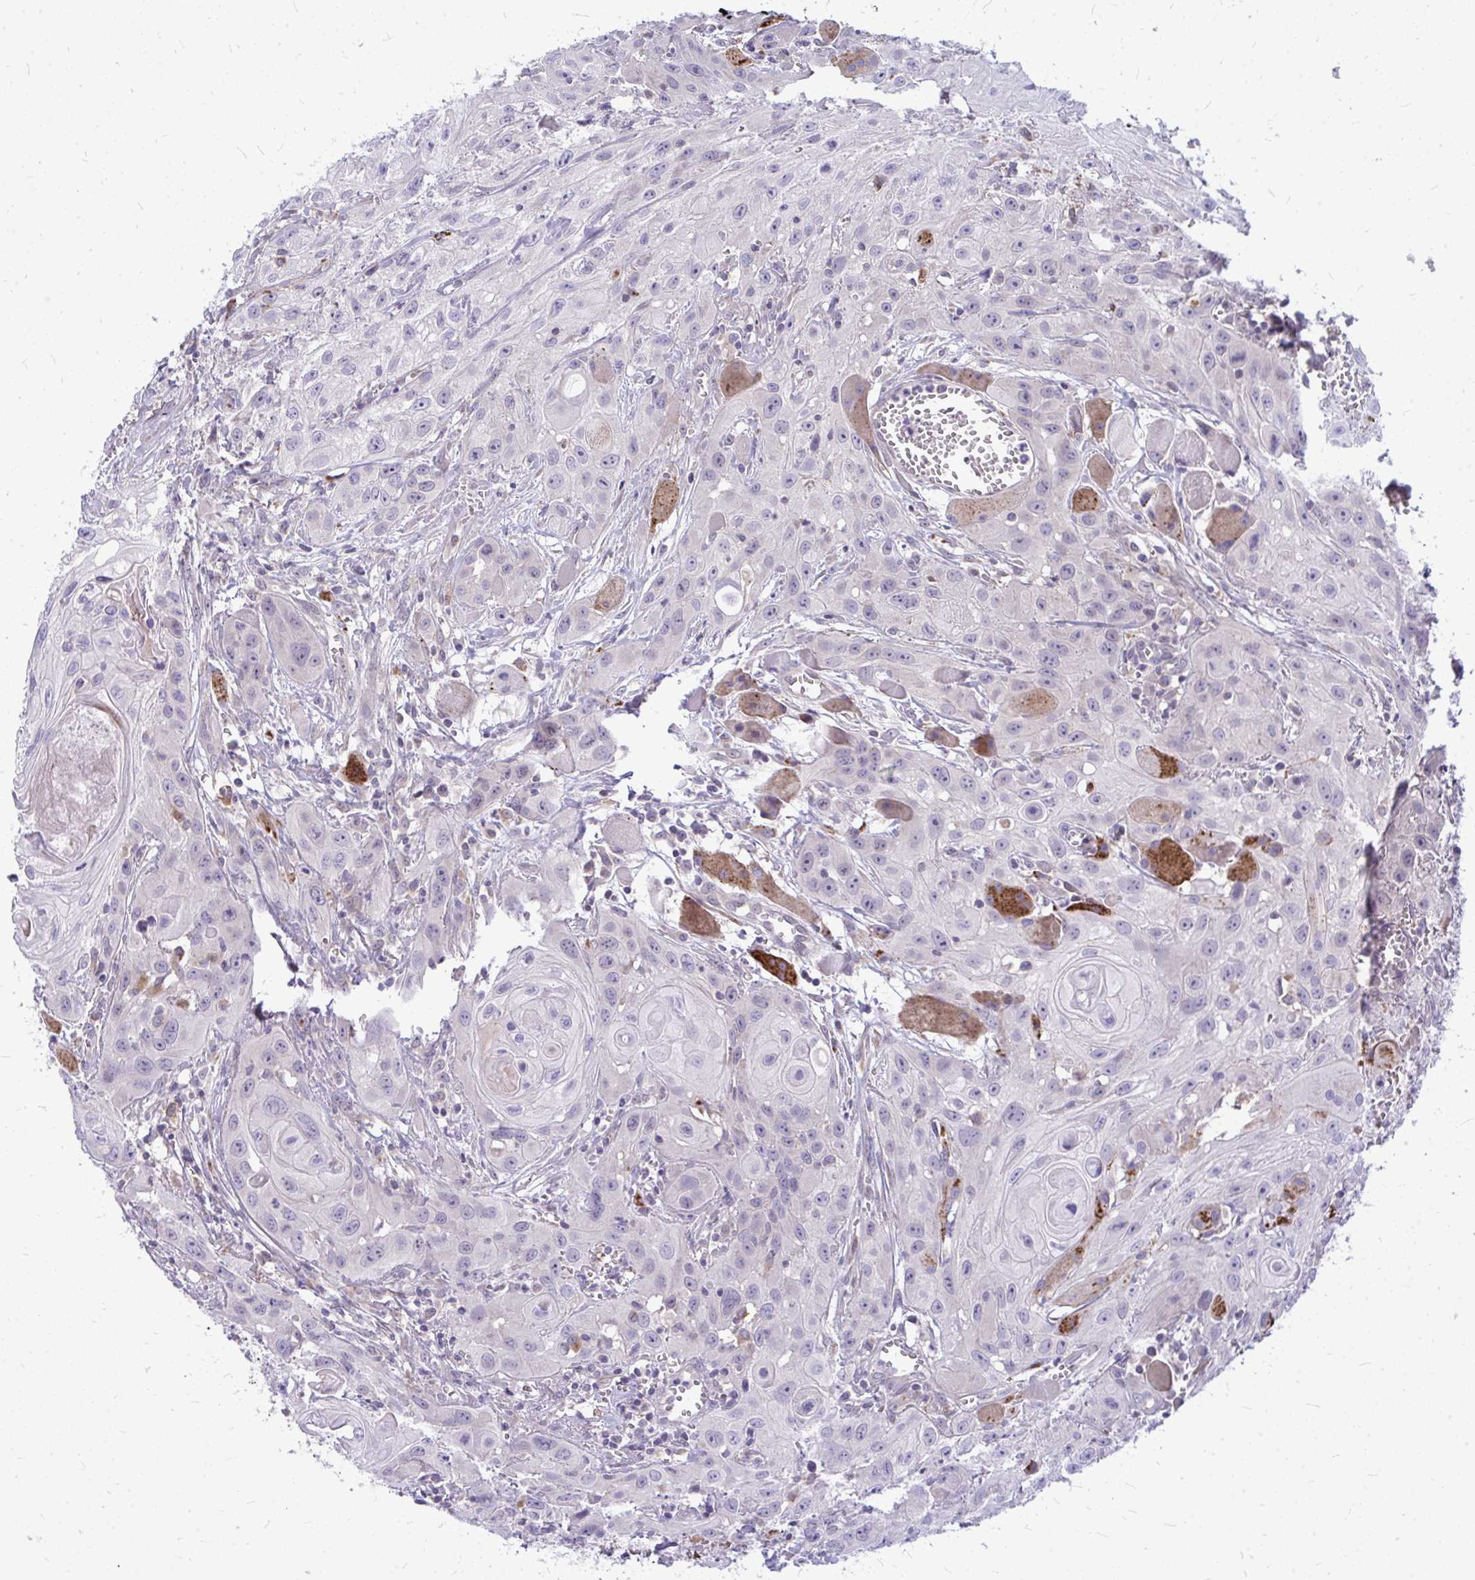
{"staining": {"intensity": "negative", "quantity": "none", "location": "none"}, "tissue": "head and neck cancer", "cell_type": "Tumor cells", "image_type": "cancer", "snomed": [{"axis": "morphology", "description": "Squamous cell carcinoma, NOS"}, {"axis": "topography", "description": "Oral tissue"}, {"axis": "topography", "description": "Head-Neck"}], "caption": "Head and neck cancer (squamous cell carcinoma) was stained to show a protein in brown. There is no significant expression in tumor cells.", "gene": "ZSCAN25", "patient": {"sex": "male", "age": 58}}